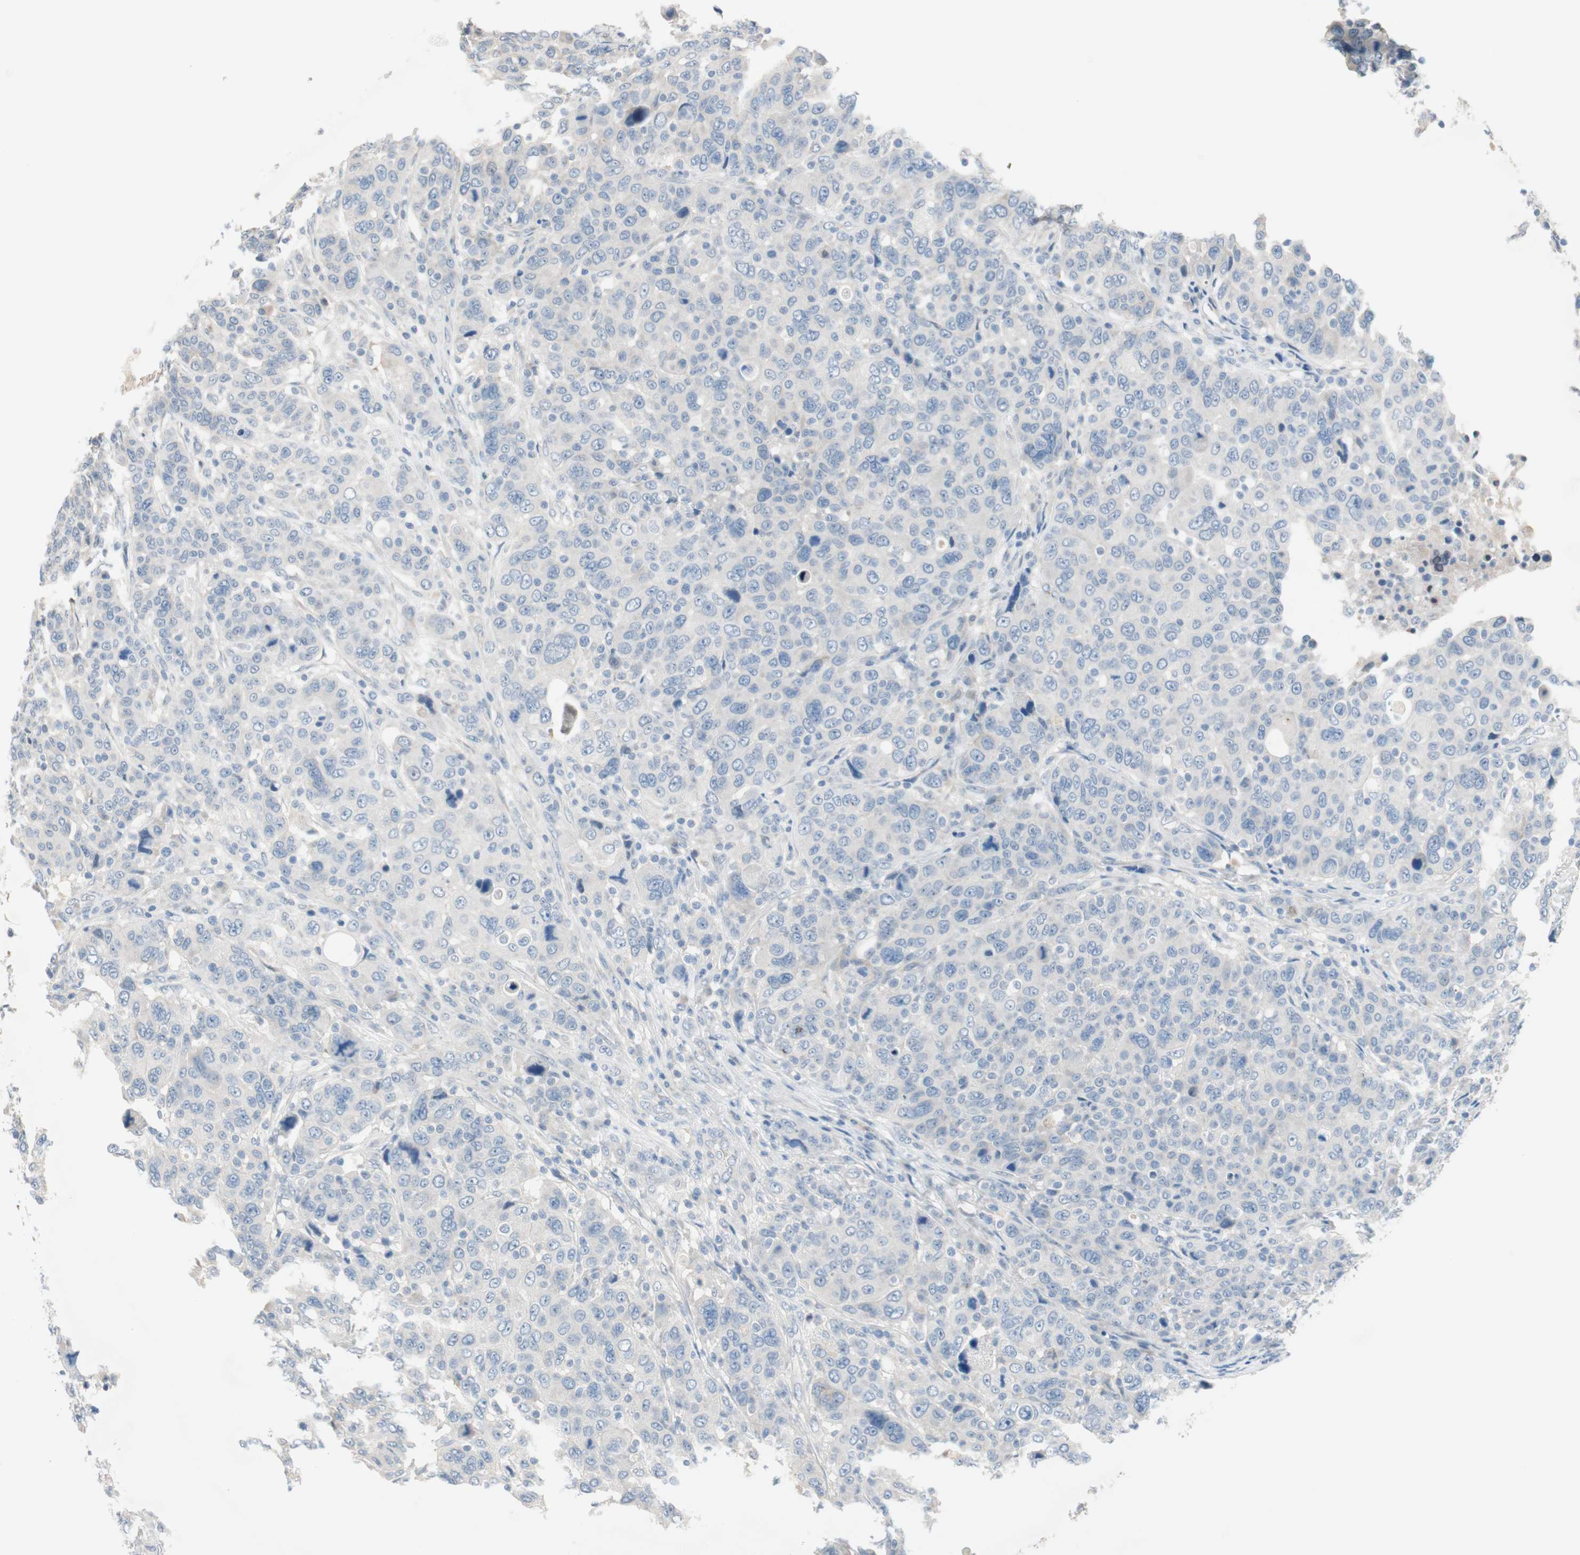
{"staining": {"intensity": "negative", "quantity": "none", "location": "none"}, "tissue": "breast cancer", "cell_type": "Tumor cells", "image_type": "cancer", "snomed": [{"axis": "morphology", "description": "Duct carcinoma"}, {"axis": "topography", "description": "Breast"}], "caption": "This is an immunohistochemistry (IHC) micrograph of infiltrating ductal carcinoma (breast). There is no staining in tumor cells.", "gene": "PDZK1", "patient": {"sex": "female", "age": 37}}